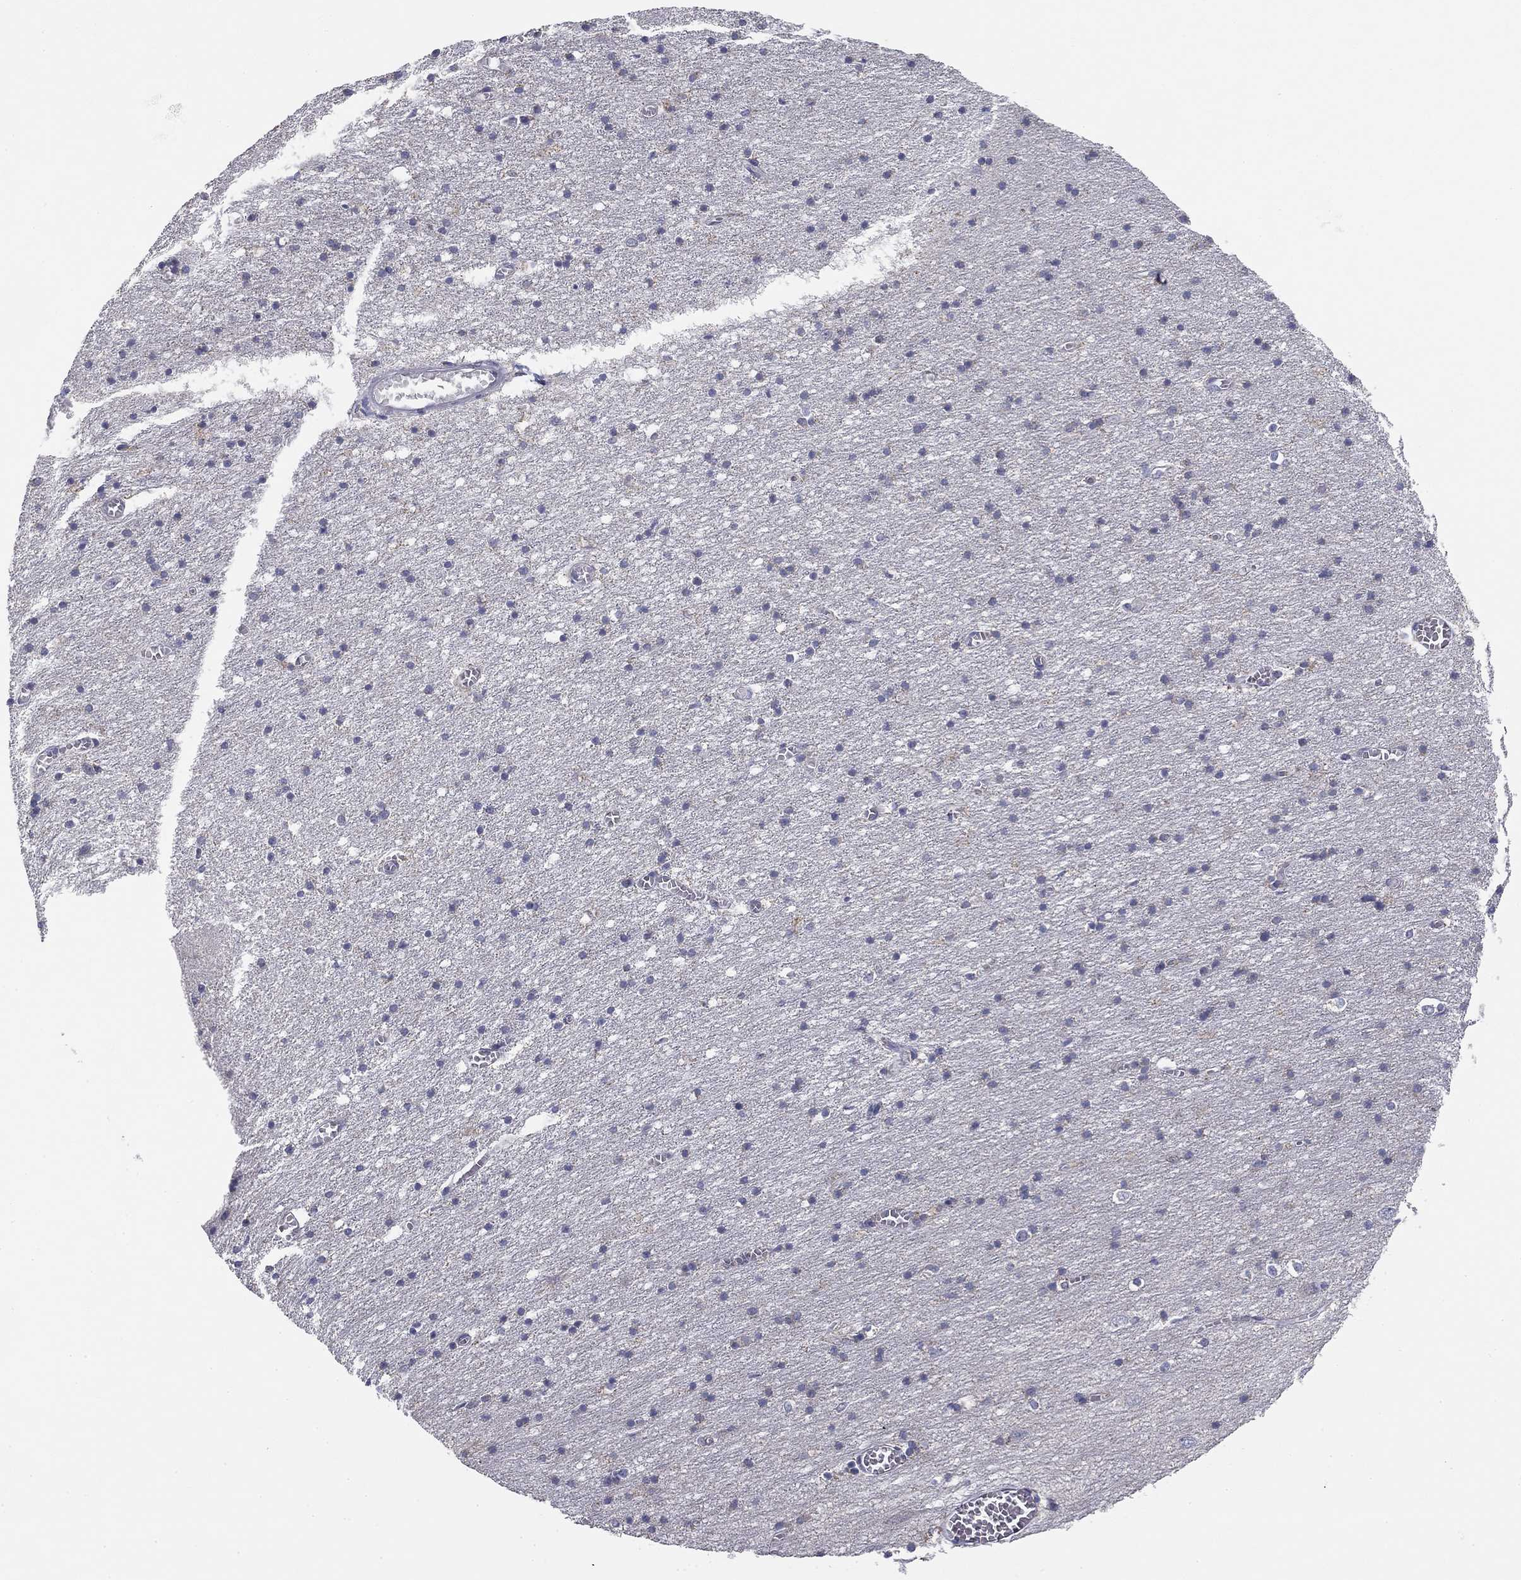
{"staining": {"intensity": "negative", "quantity": "none", "location": "none"}, "tissue": "cerebral cortex", "cell_type": "Endothelial cells", "image_type": "normal", "snomed": [{"axis": "morphology", "description": "Normal tissue, NOS"}, {"axis": "topography", "description": "Cerebral cortex"}], "caption": "The micrograph displays no staining of endothelial cells in normal cerebral cortex.", "gene": "SLC2A9", "patient": {"sex": "male", "age": 70}}